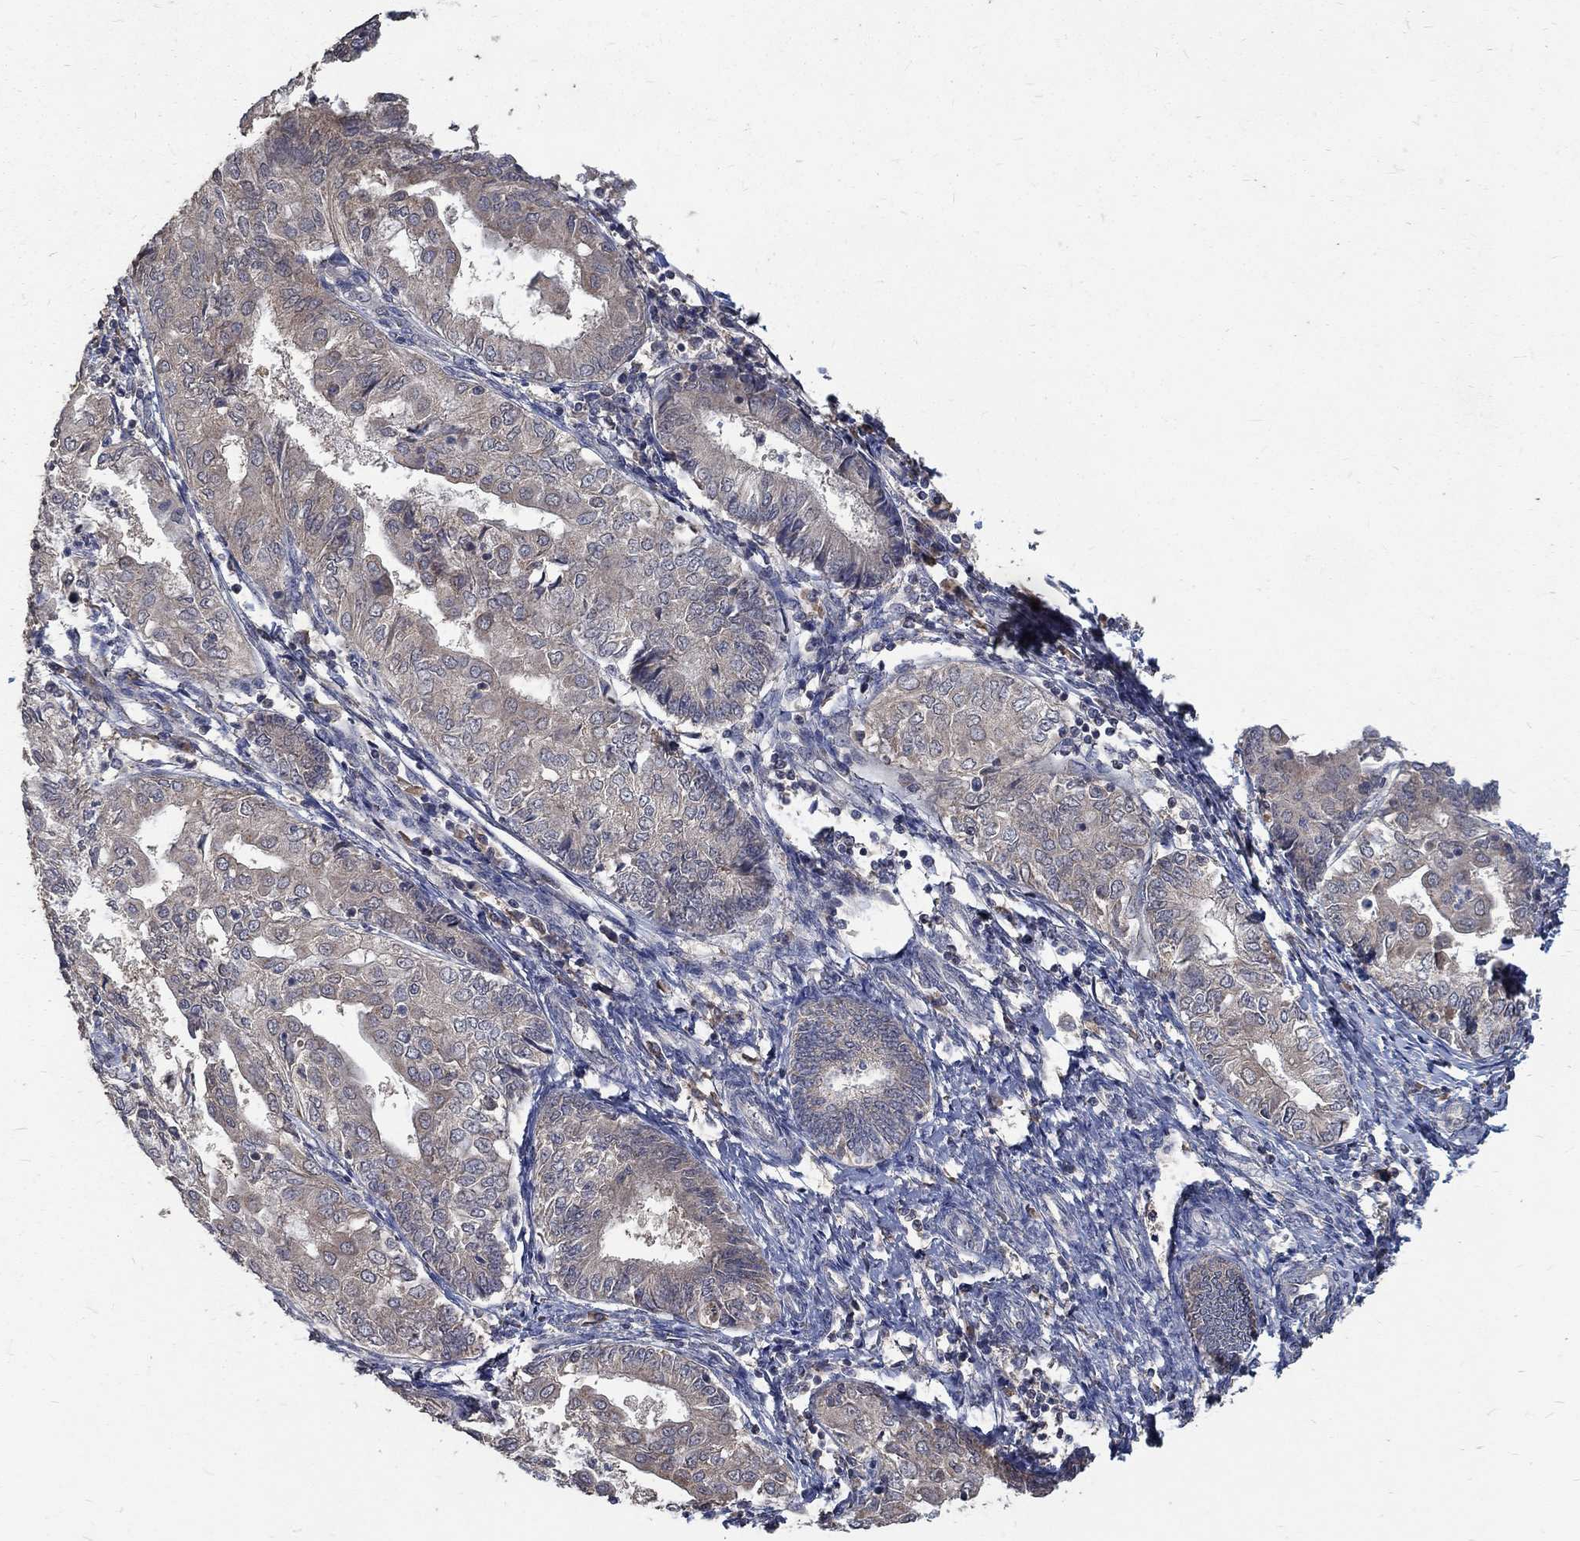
{"staining": {"intensity": "weak", "quantity": "<25%", "location": "cytoplasmic/membranous"}, "tissue": "endometrial cancer", "cell_type": "Tumor cells", "image_type": "cancer", "snomed": [{"axis": "morphology", "description": "Adenocarcinoma, NOS"}, {"axis": "topography", "description": "Endometrium"}], "caption": "Tumor cells are negative for brown protein staining in endometrial adenocarcinoma.", "gene": "C17orf75", "patient": {"sex": "female", "age": 68}}